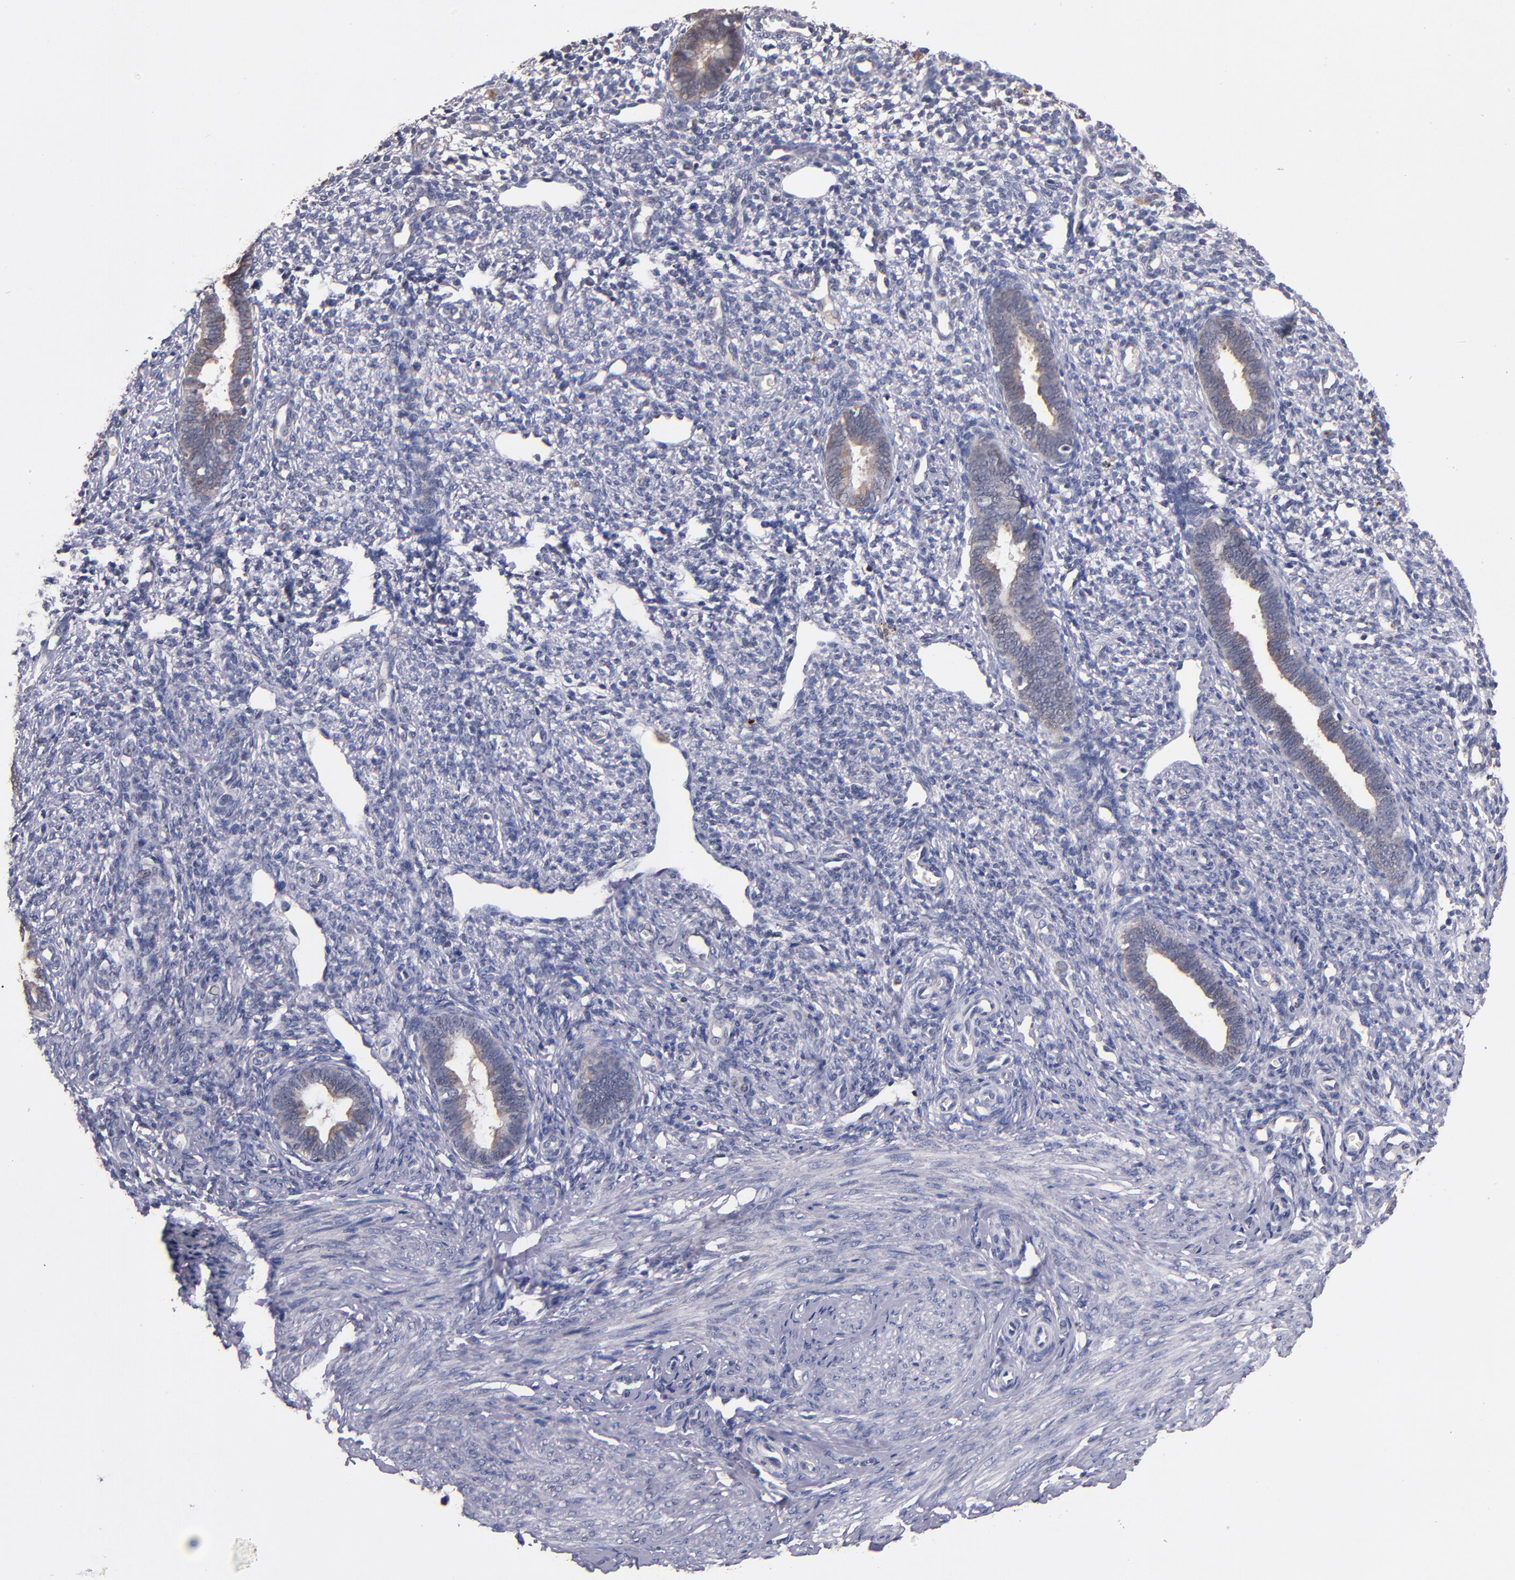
{"staining": {"intensity": "negative", "quantity": "none", "location": "none"}, "tissue": "endometrium", "cell_type": "Cells in endometrial stroma", "image_type": "normal", "snomed": [{"axis": "morphology", "description": "Normal tissue, NOS"}, {"axis": "topography", "description": "Endometrium"}], "caption": "A photomicrograph of endometrium stained for a protein exhibits no brown staining in cells in endometrial stroma. Nuclei are stained in blue.", "gene": "TTLL12", "patient": {"sex": "female", "age": 27}}